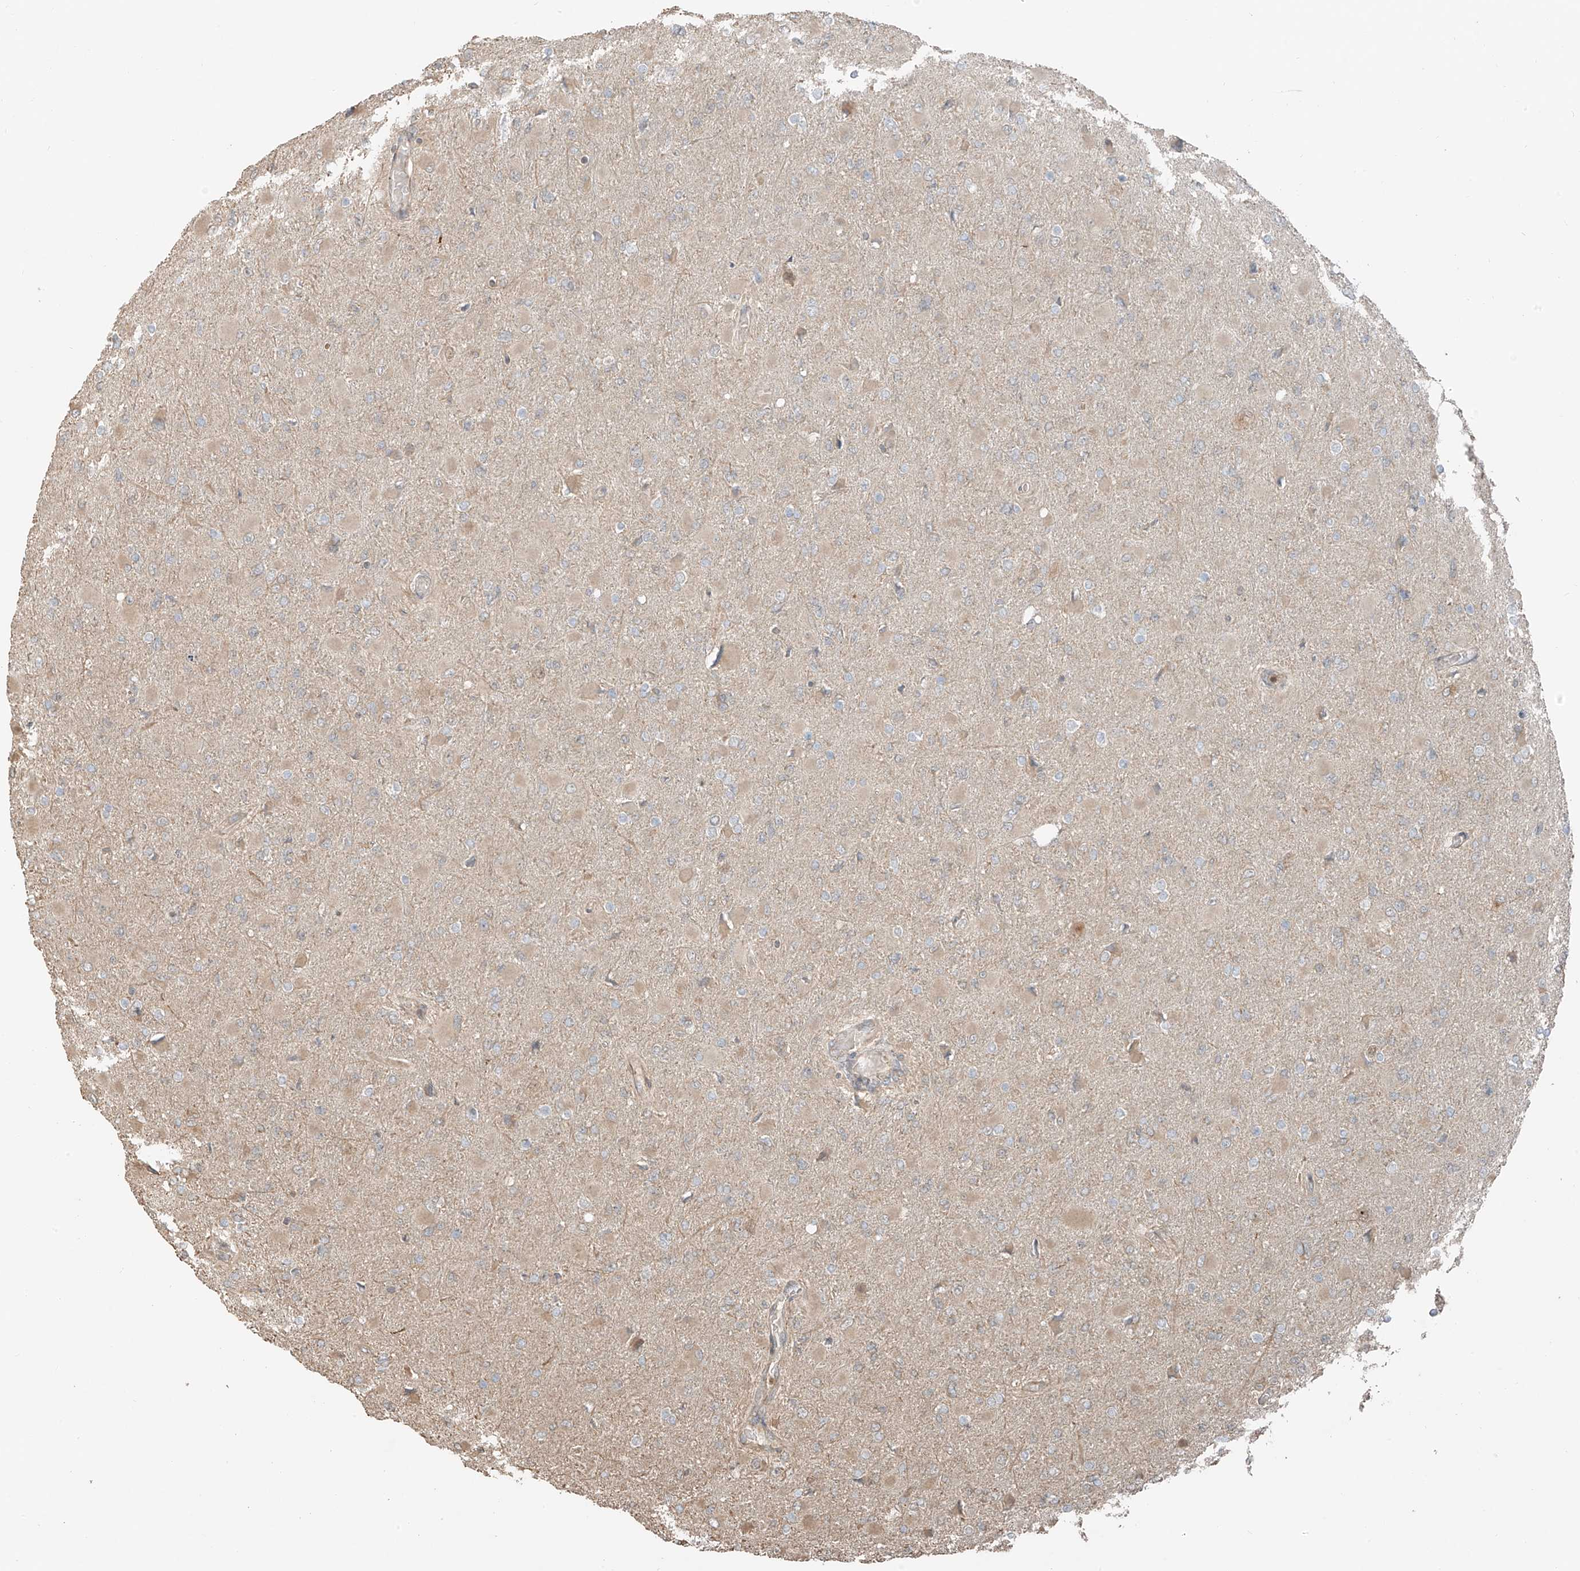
{"staining": {"intensity": "negative", "quantity": "none", "location": "none"}, "tissue": "glioma", "cell_type": "Tumor cells", "image_type": "cancer", "snomed": [{"axis": "morphology", "description": "Glioma, malignant, High grade"}, {"axis": "topography", "description": "Cerebral cortex"}], "caption": "Tumor cells show no significant expression in glioma.", "gene": "ANKZF1", "patient": {"sex": "female", "age": 36}}